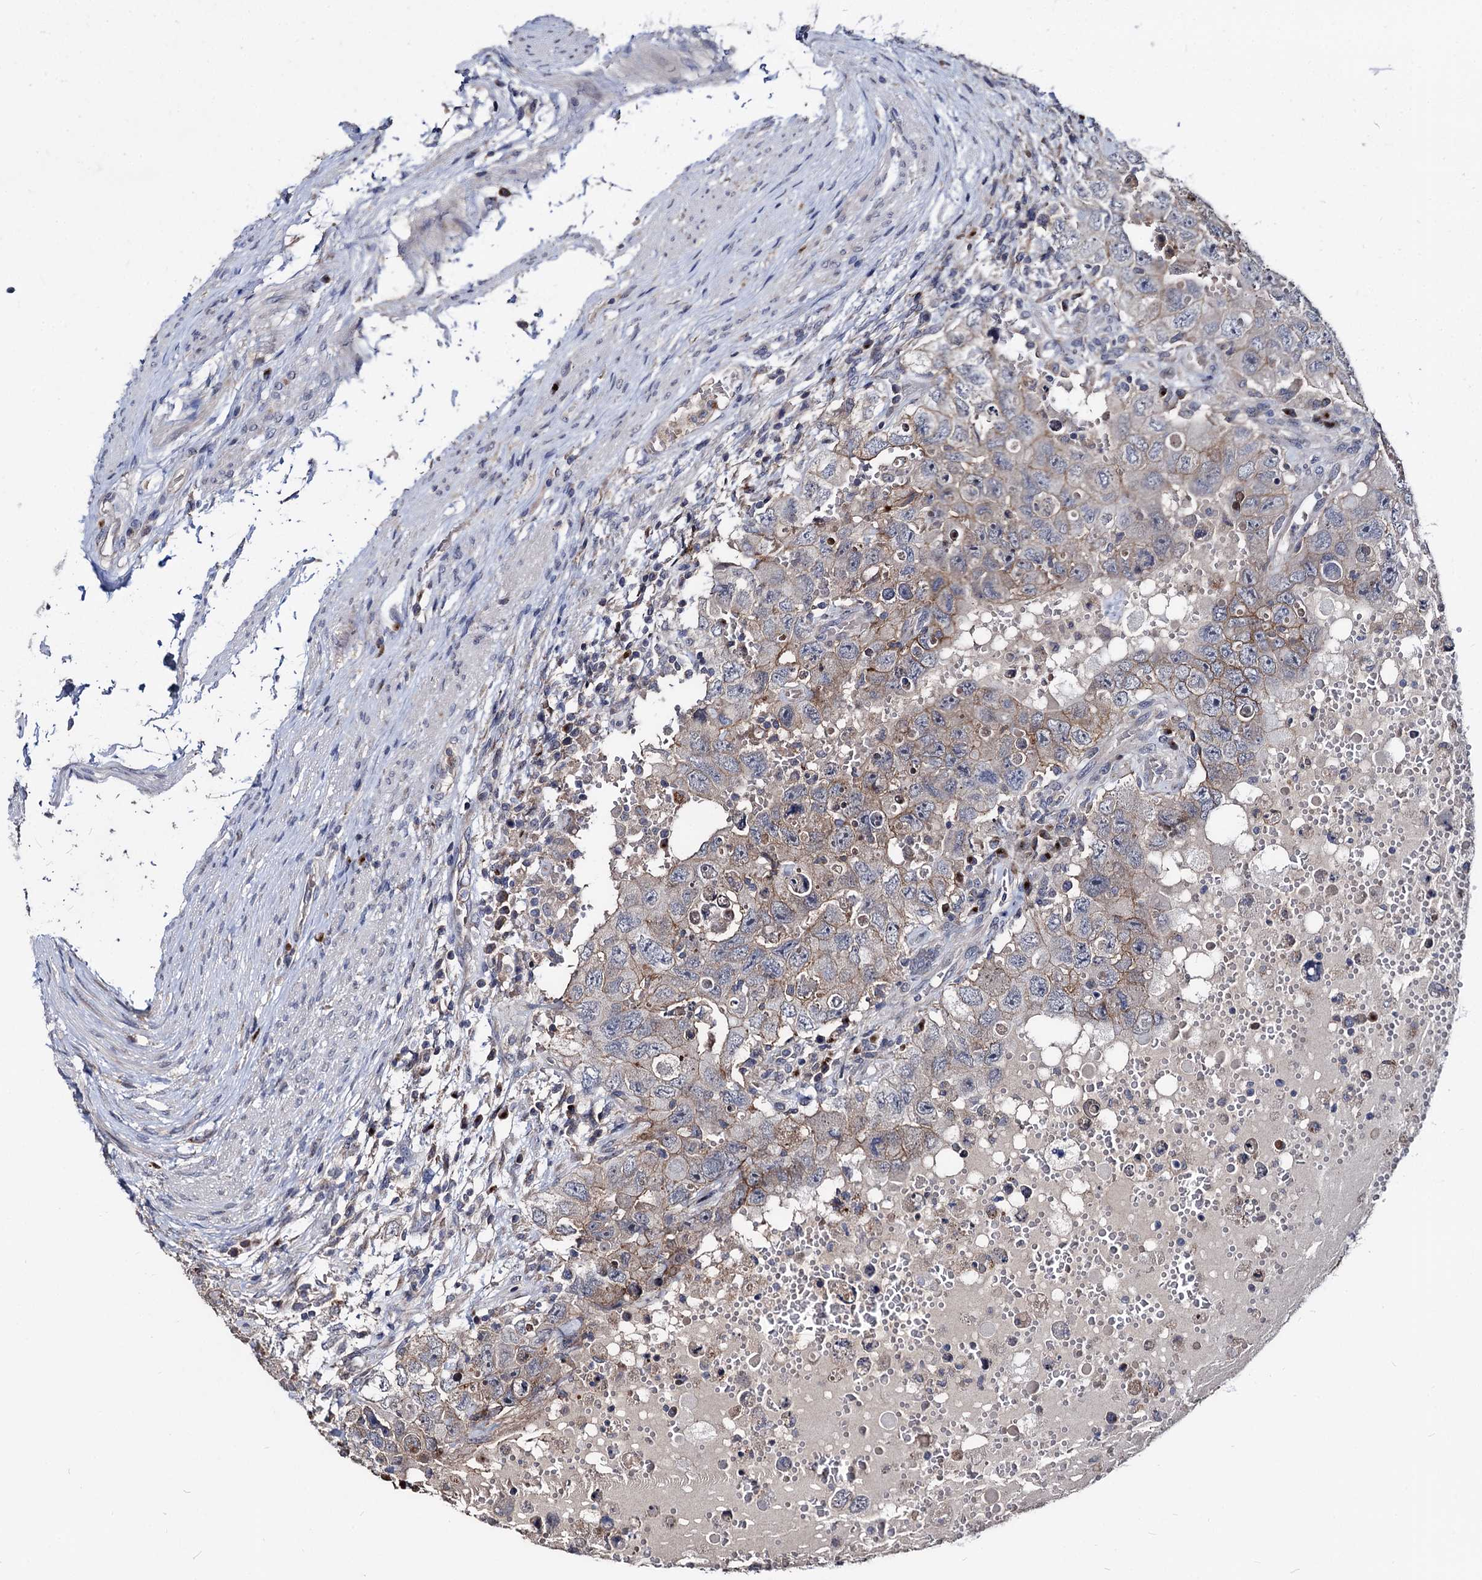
{"staining": {"intensity": "moderate", "quantity": "<25%", "location": "cytoplasmic/membranous"}, "tissue": "testis cancer", "cell_type": "Tumor cells", "image_type": "cancer", "snomed": [{"axis": "morphology", "description": "Carcinoma, Embryonal, NOS"}, {"axis": "topography", "description": "Testis"}], "caption": "Immunohistochemistry (IHC) (DAB (3,3'-diaminobenzidine)) staining of embryonal carcinoma (testis) reveals moderate cytoplasmic/membranous protein staining in approximately <25% of tumor cells. (DAB (3,3'-diaminobenzidine) IHC with brightfield microscopy, high magnification).", "gene": "SMAGP", "patient": {"sex": "male", "age": 26}}